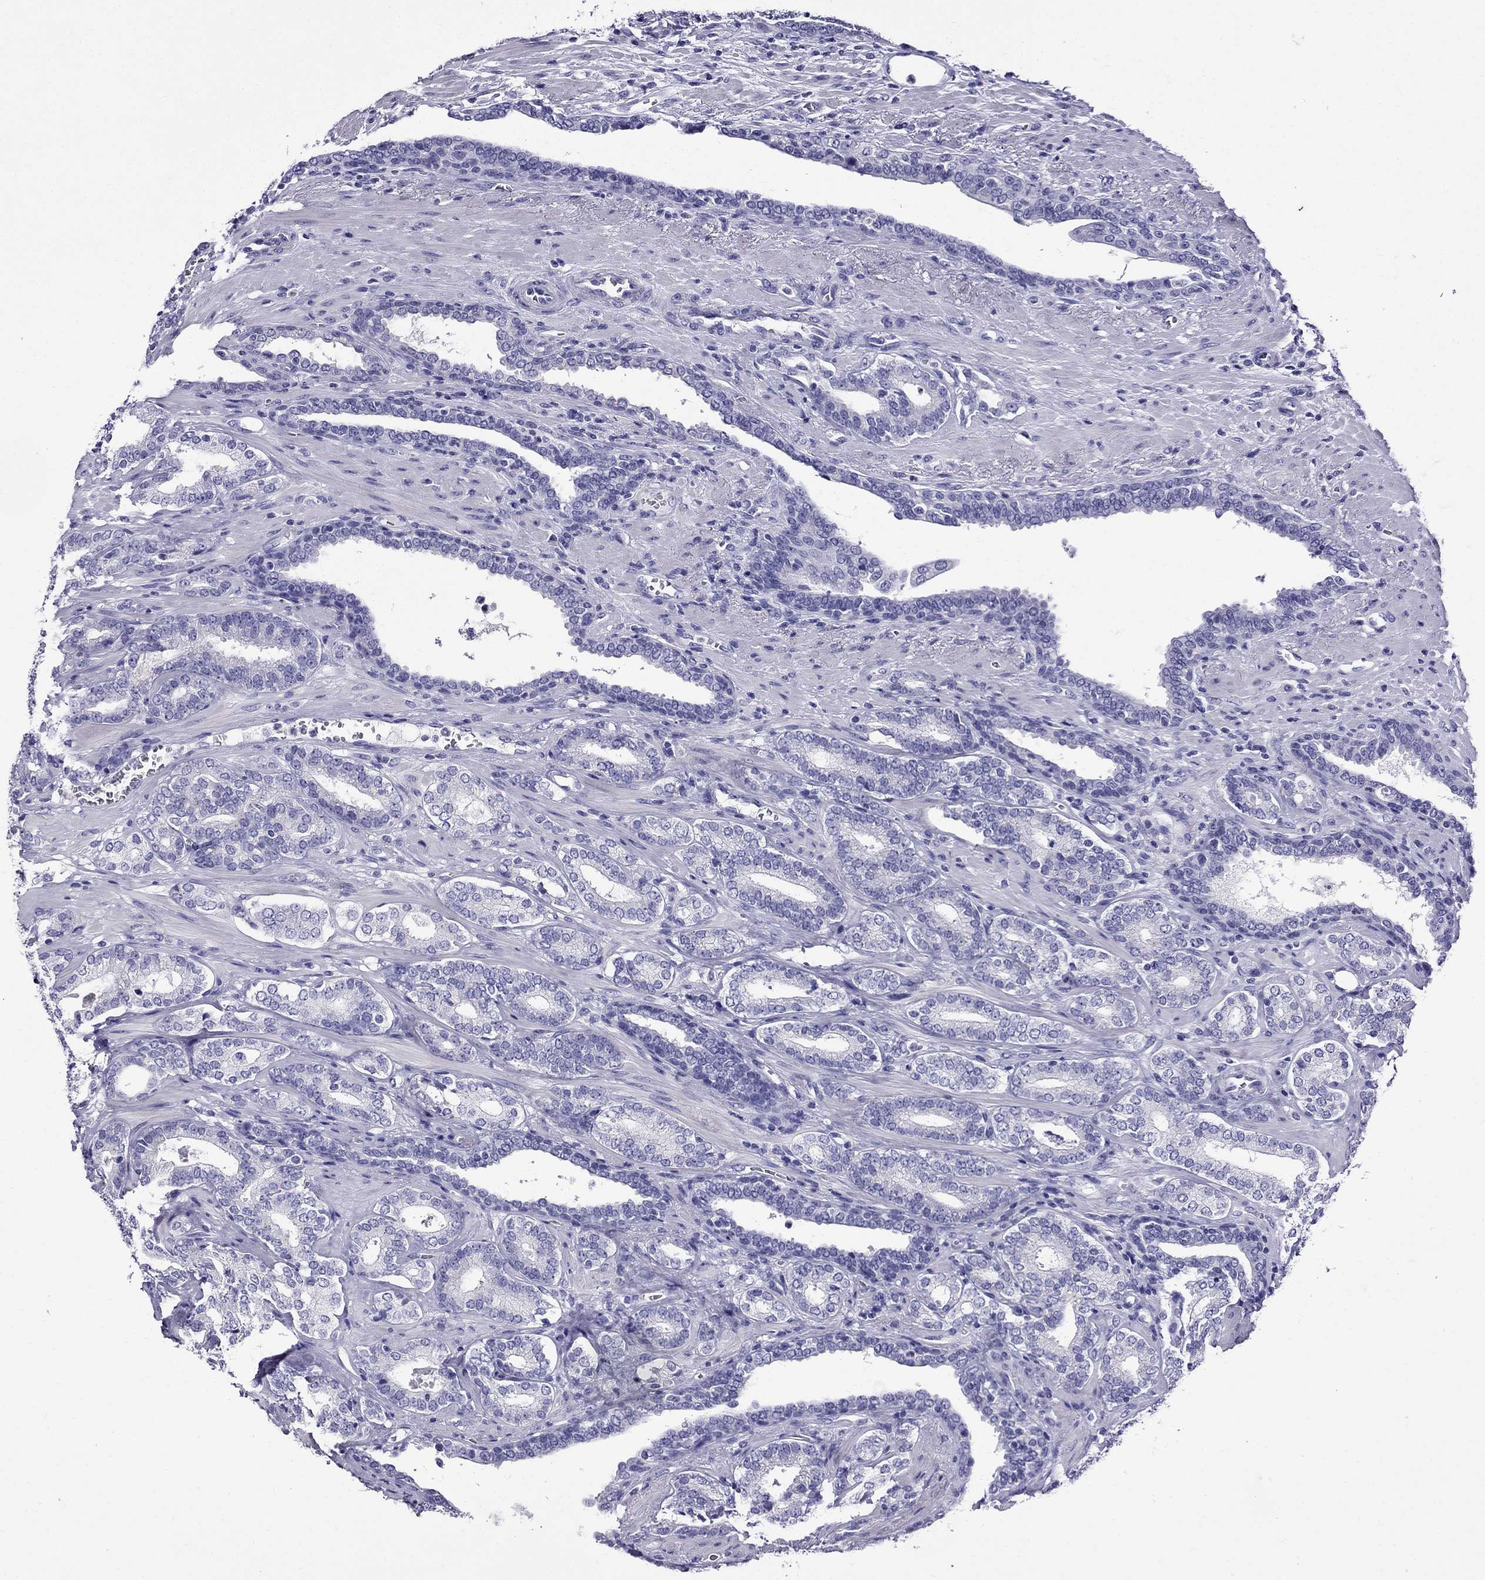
{"staining": {"intensity": "negative", "quantity": "none", "location": "none"}, "tissue": "prostate cancer", "cell_type": "Tumor cells", "image_type": "cancer", "snomed": [{"axis": "morphology", "description": "Adenocarcinoma, Low grade"}, {"axis": "topography", "description": "Prostate"}], "caption": "Photomicrograph shows no significant protein expression in tumor cells of prostate cancer.", "gene": "ERC2", "patient": {"sex": "male", "age": 61}}